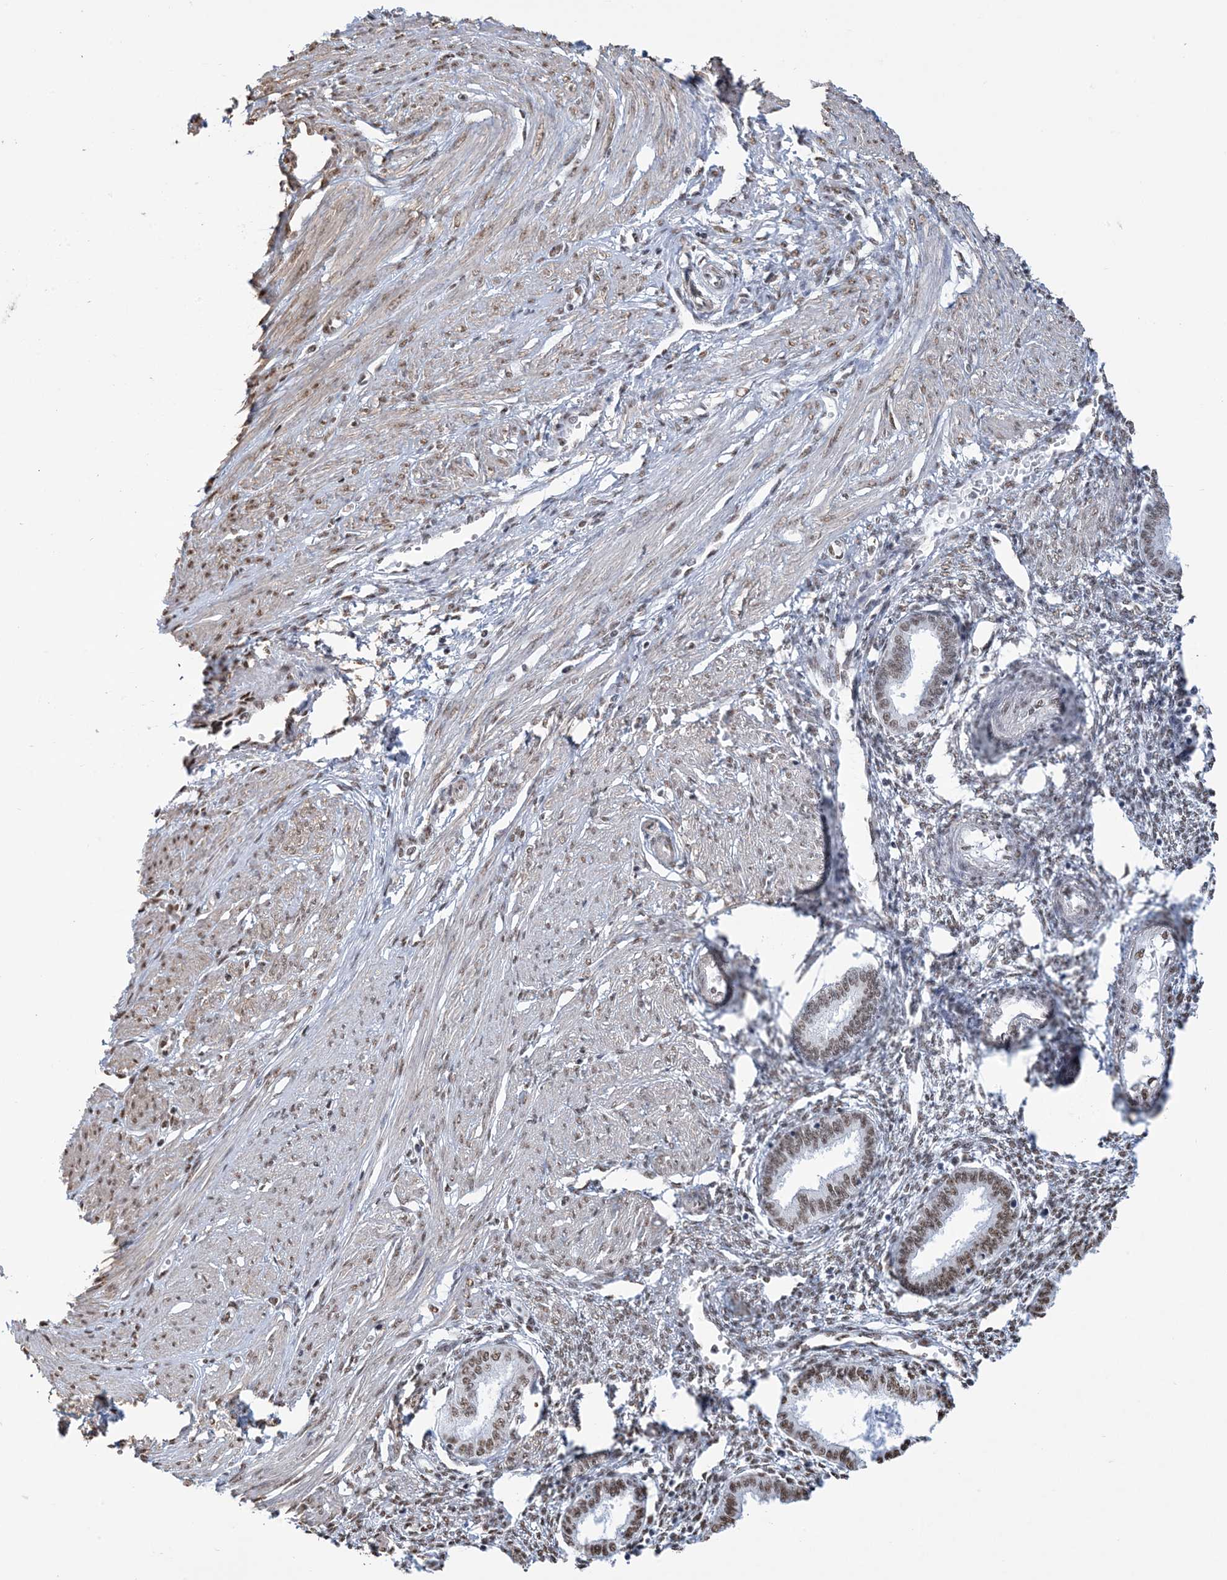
{"staining": {"intensity": "moderate", "quantity": "25%-75%", "location": "nuclear"}, "tissue": "endometrium", "cell_type": "Cells in endometrial stroma", "image_type": "normal", "snomed": [{"axis": "morphology", "description": "Normal tissue, NOS"}, {"axis": "topography", "description": "Endometrium"}], "caption": "An IHC image of normal tissue is shown. Protein staining in brown highlights moderate nuclear positivity in endometrium within cells in endometrial stroma. (DAB (3,3'-diaminobenzidine) = brown stain, brightfield microscopy at high magnification).", "gene": "ZNF792", "patient": {"sex": "female", "age": 33}}